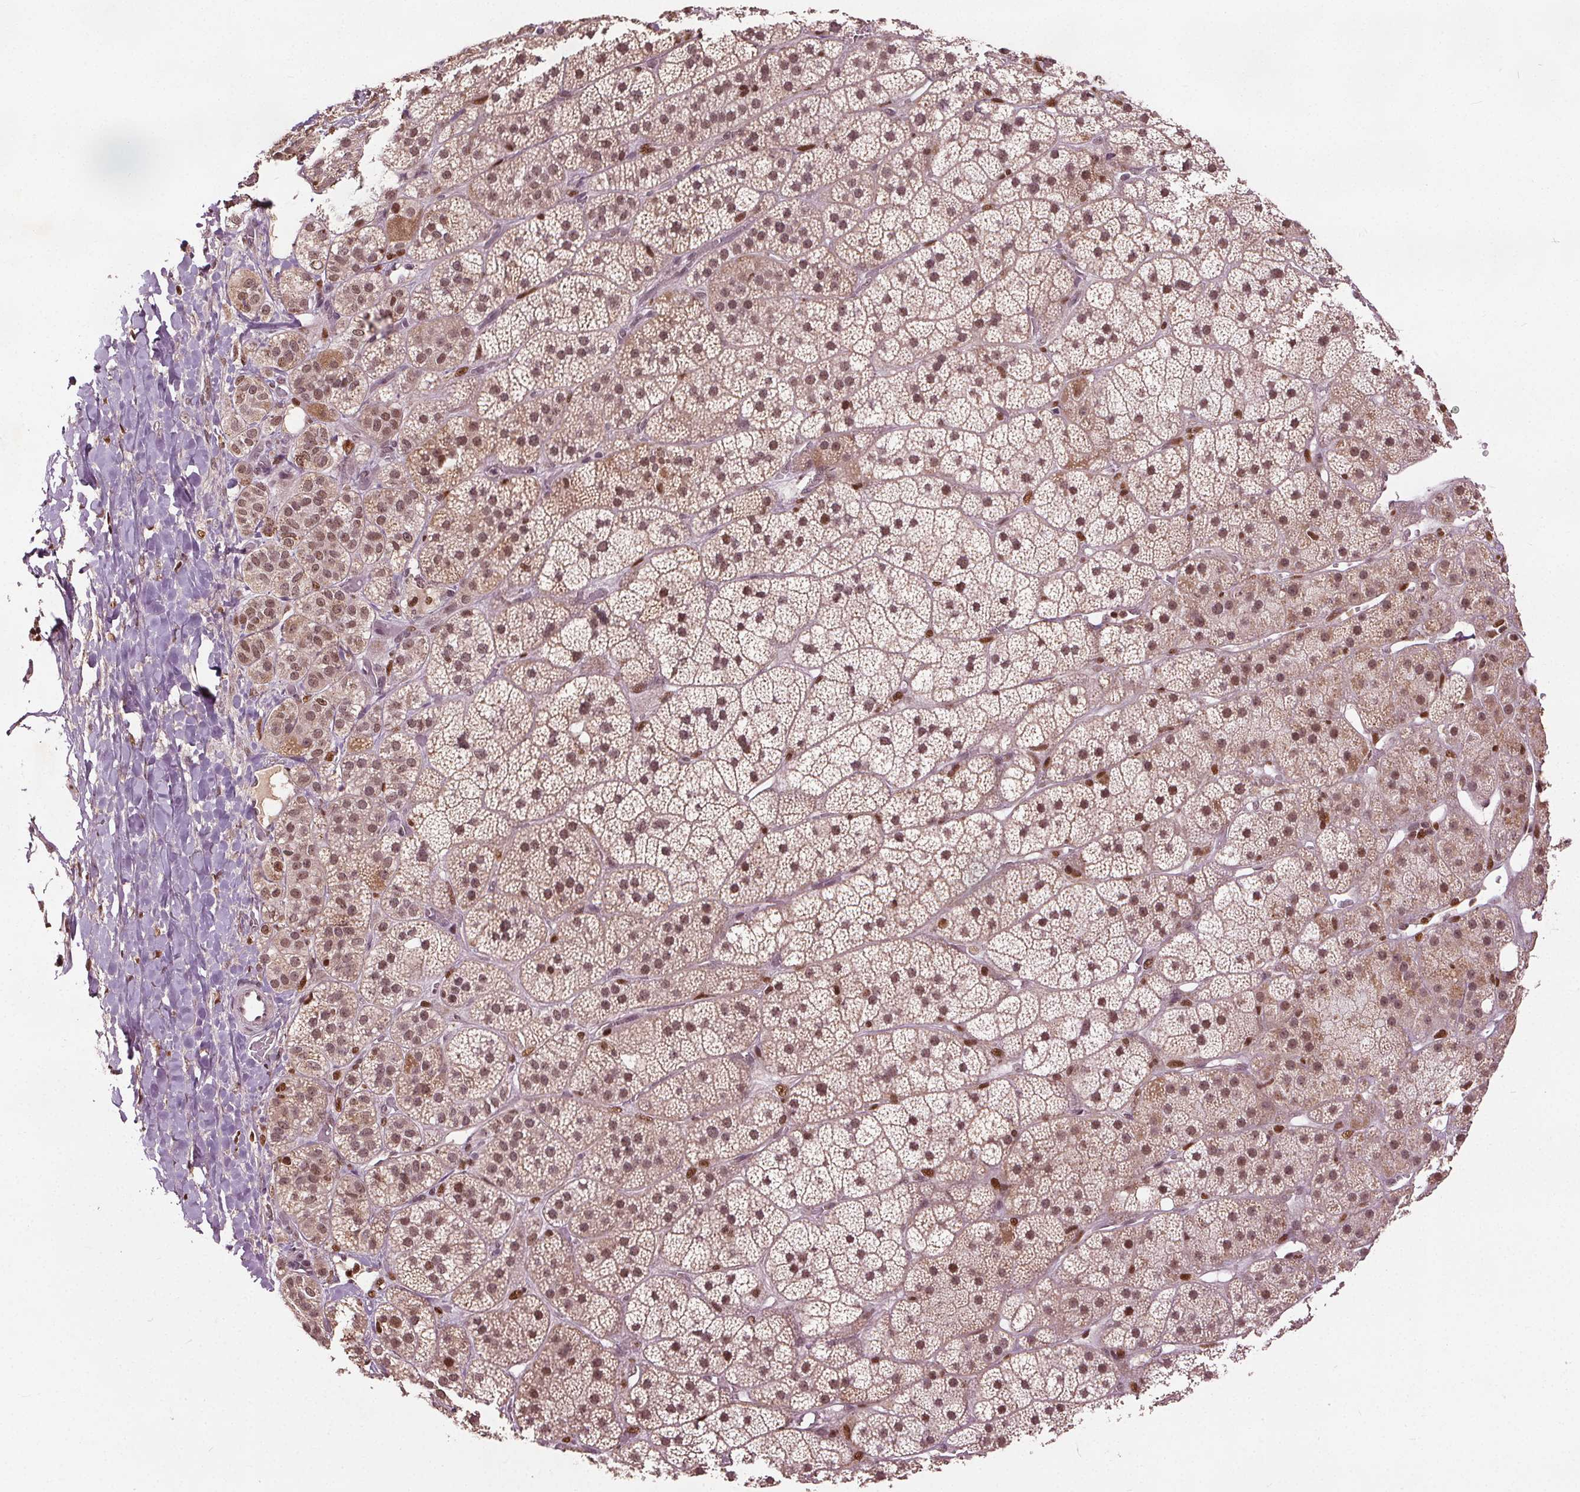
{"staining": {"intensity": "moderate", "quantity": ">75%", "location": "nuclear"}, "tissue": "adrenal gland", "cell_type": "Glandular cells", "image_type": "normal", "snomed": [{"axis": "morphology", "description": "Normal tissue, NOS"}, {"axis": "topography", "description": "Adrenal gland"}], "caption": "Immunohistochemistry (IHC) (DAB (3,3'-diaminobenzidine)) staining of unremarkable human adrenal gland demonstrates moderate nuclear protein expression in about >75% of glandular cells.", "gene": "DDX11", "patient": {"sex": "male", "age": 57}}